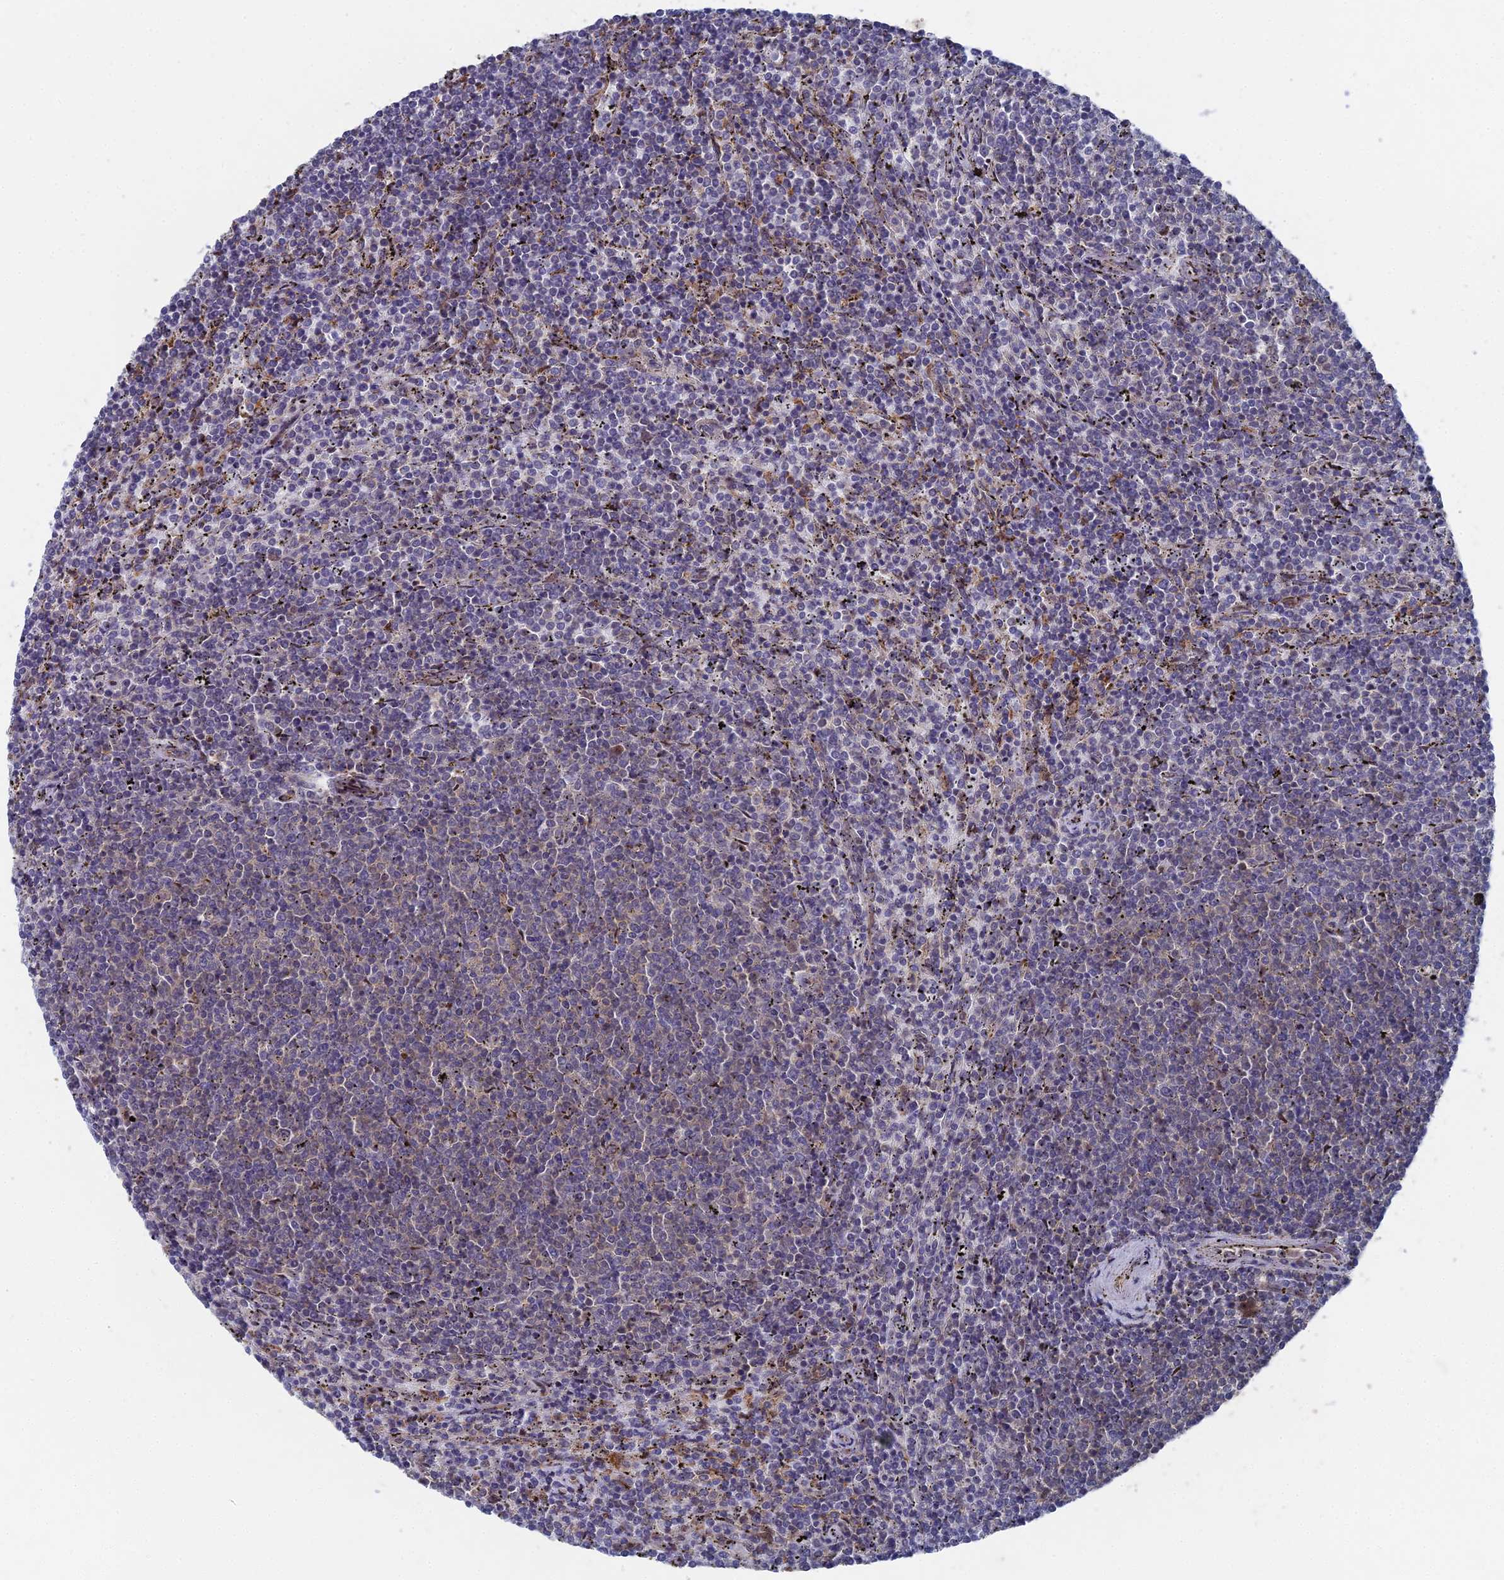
{"staining": {"intensity": "negative", "quantity": "none", "location": "none"}, "tissue": "lymphoma", "cell_type": "Tumor cells", "image_type": "cancer", "snomed": [{"axis": "morphology", "description": "Malignant lymphoma, non-Hodgkin's type, Low grade"}, {"axis": "topography", "description": "Spleen"}], "caption": "DAB immunohistochemical staining of low-grade malignant lymphoma, non-Hodgkin's type demonstrates no significant staining in tumor cells.", "gene": "UNC5D", "patient": {"sex": "female", "age": 50}}